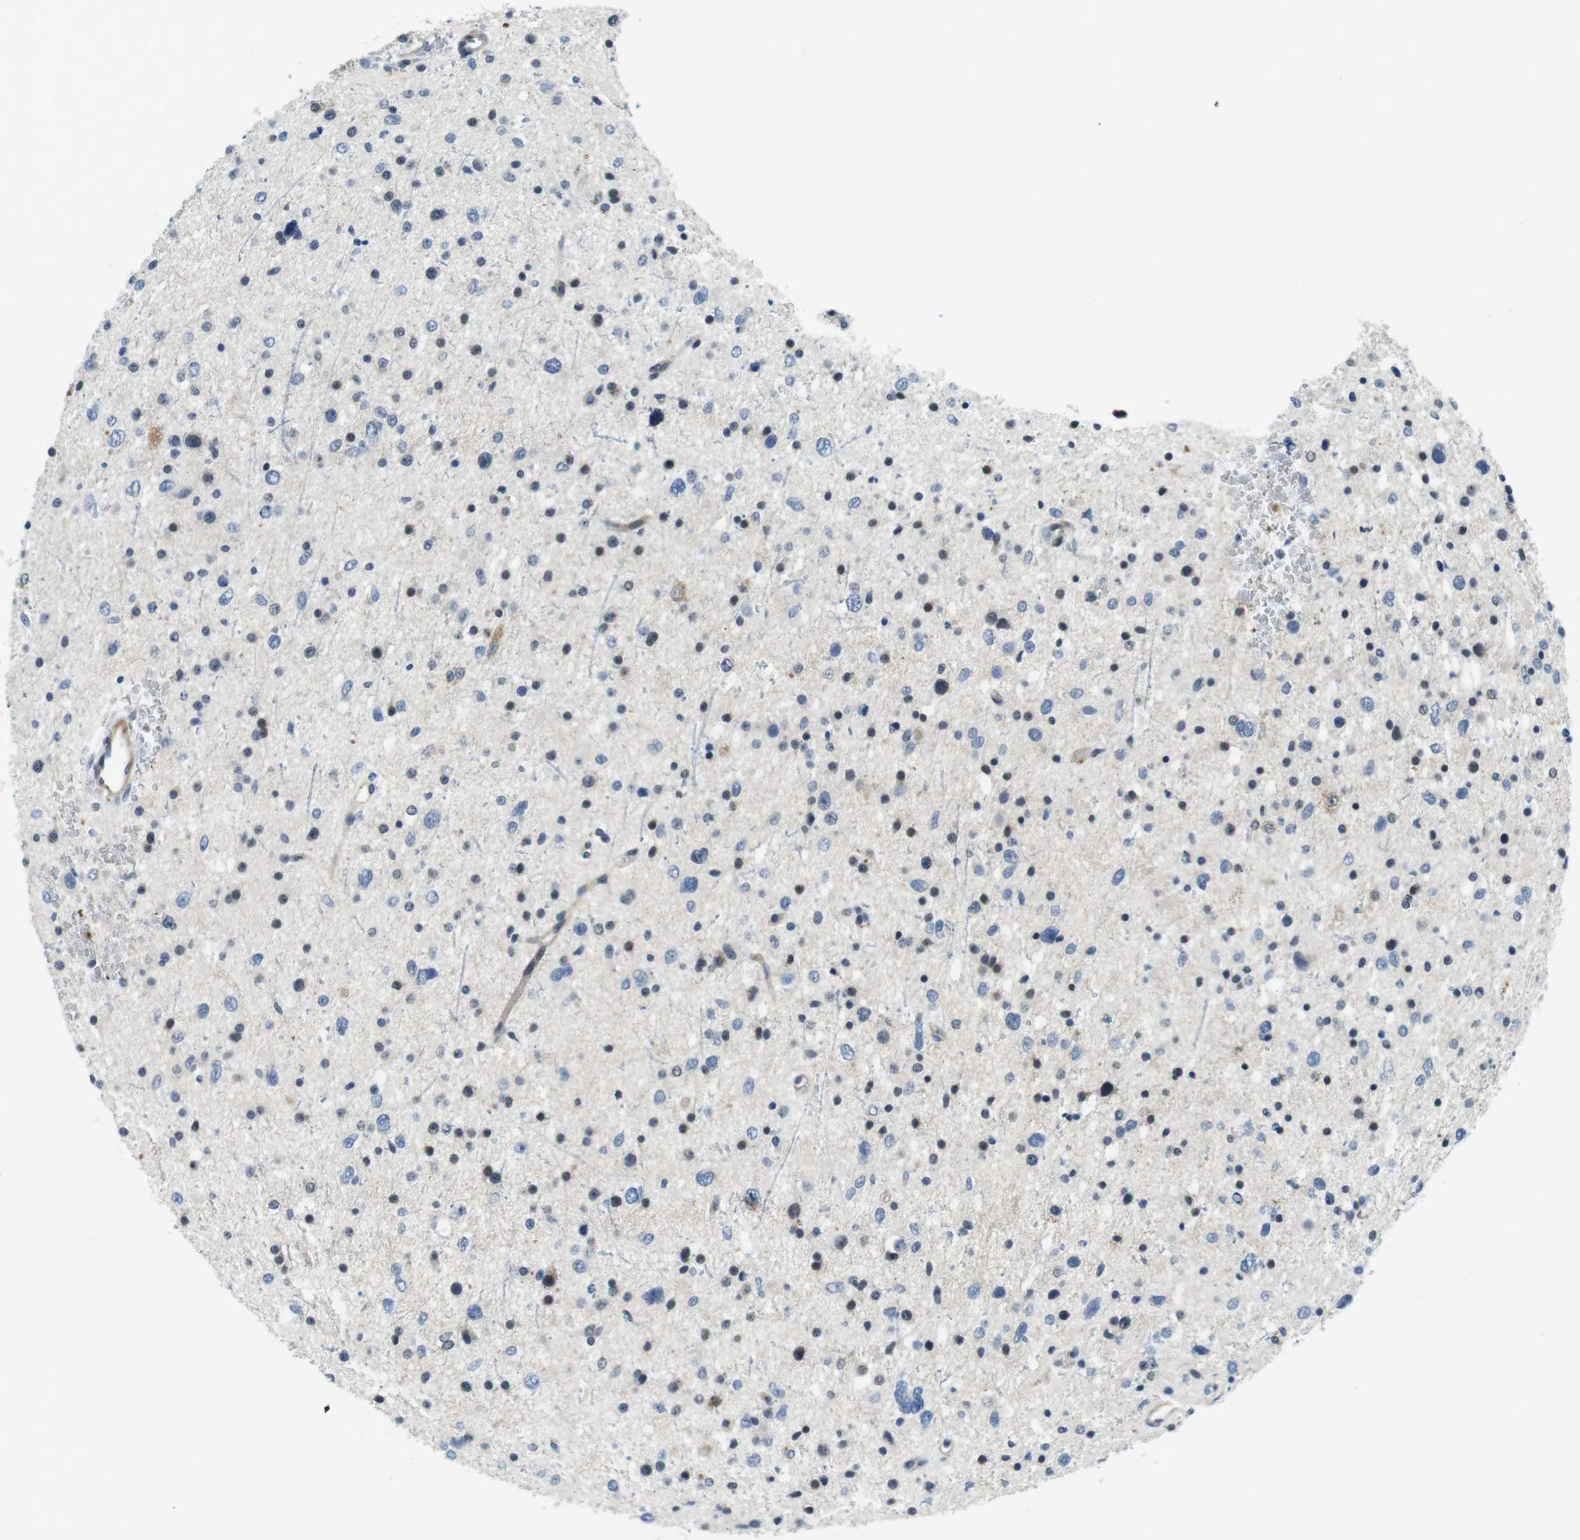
{"staining": {"intensity": "negative", "quantity": "none", "location": "none"}, "tissue": "glioma", "cell_type": "Tumor cells", "image_type": "cancer", "snomed": [{"axis": "morphology", "description": "Glioma, malignant, Low grade"}, {"axis": "topography", "description": "Brain"}], "caption": "Histopathology image shows no protein expression in tumor cells of malignant glioma (low-grade) tissue.", "gene": "WSCD1", "patient": {"sex": "female", "age": 37}}